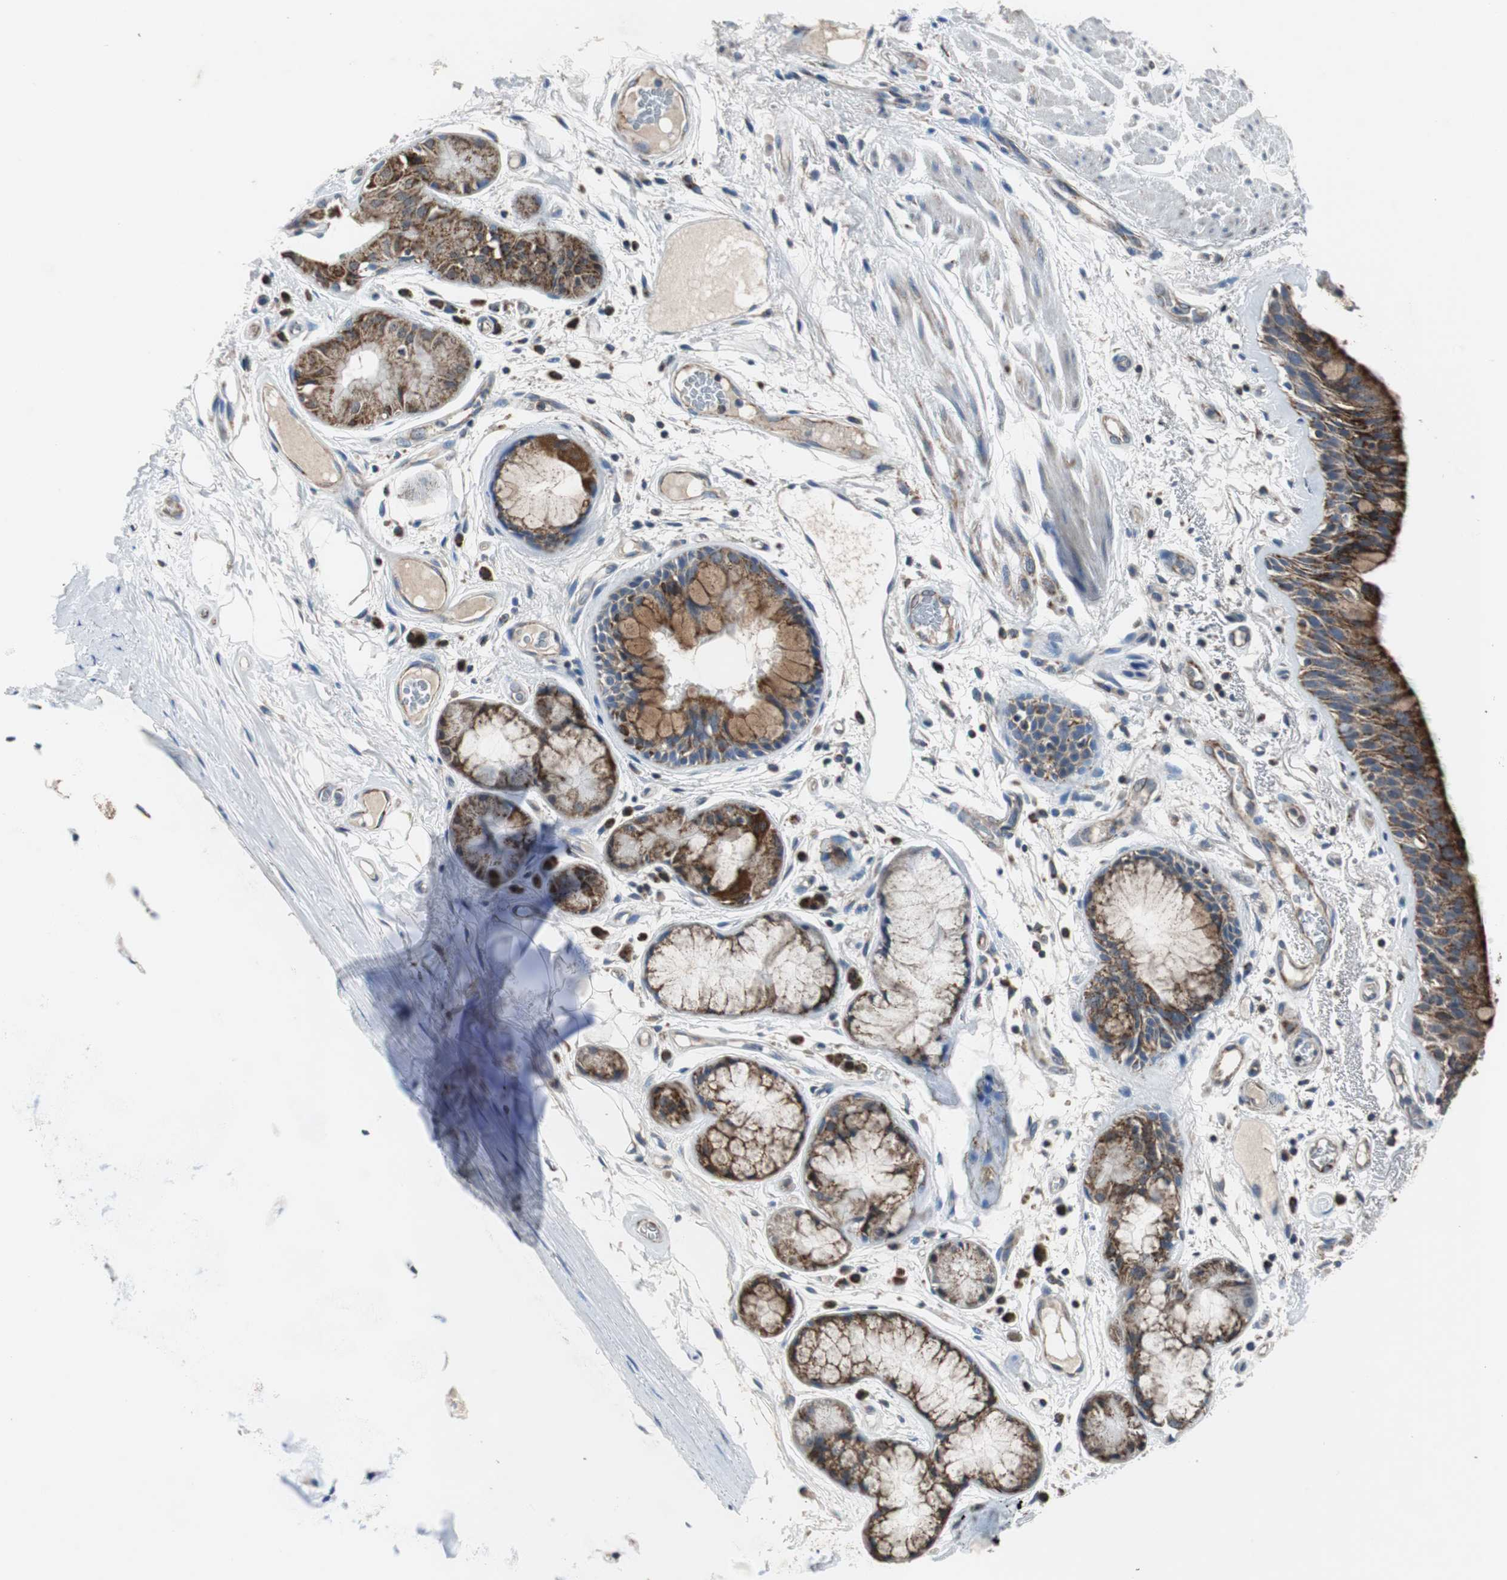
{"staining": {"intensity": "strong", "quantity": ">75%", "location": "cytoplasmic/membranous"}, "tissue": "bronchus", "cell_type": "Respiratory epithelial cells", "image_type": "normal", "snomed": [{"axis": "morphology", "description": "Normal tissue, NOS"}, {"axis": "topography", "description": "Bronchus"}], "caption": "Human bronchus stained with a brown dye shows strong cytoplasmic/membranous positive expression in approximately >75% of respiratory epithelial cells.", "gene": "PITRM1", "patient": {"sex": "male", "age": 66}}